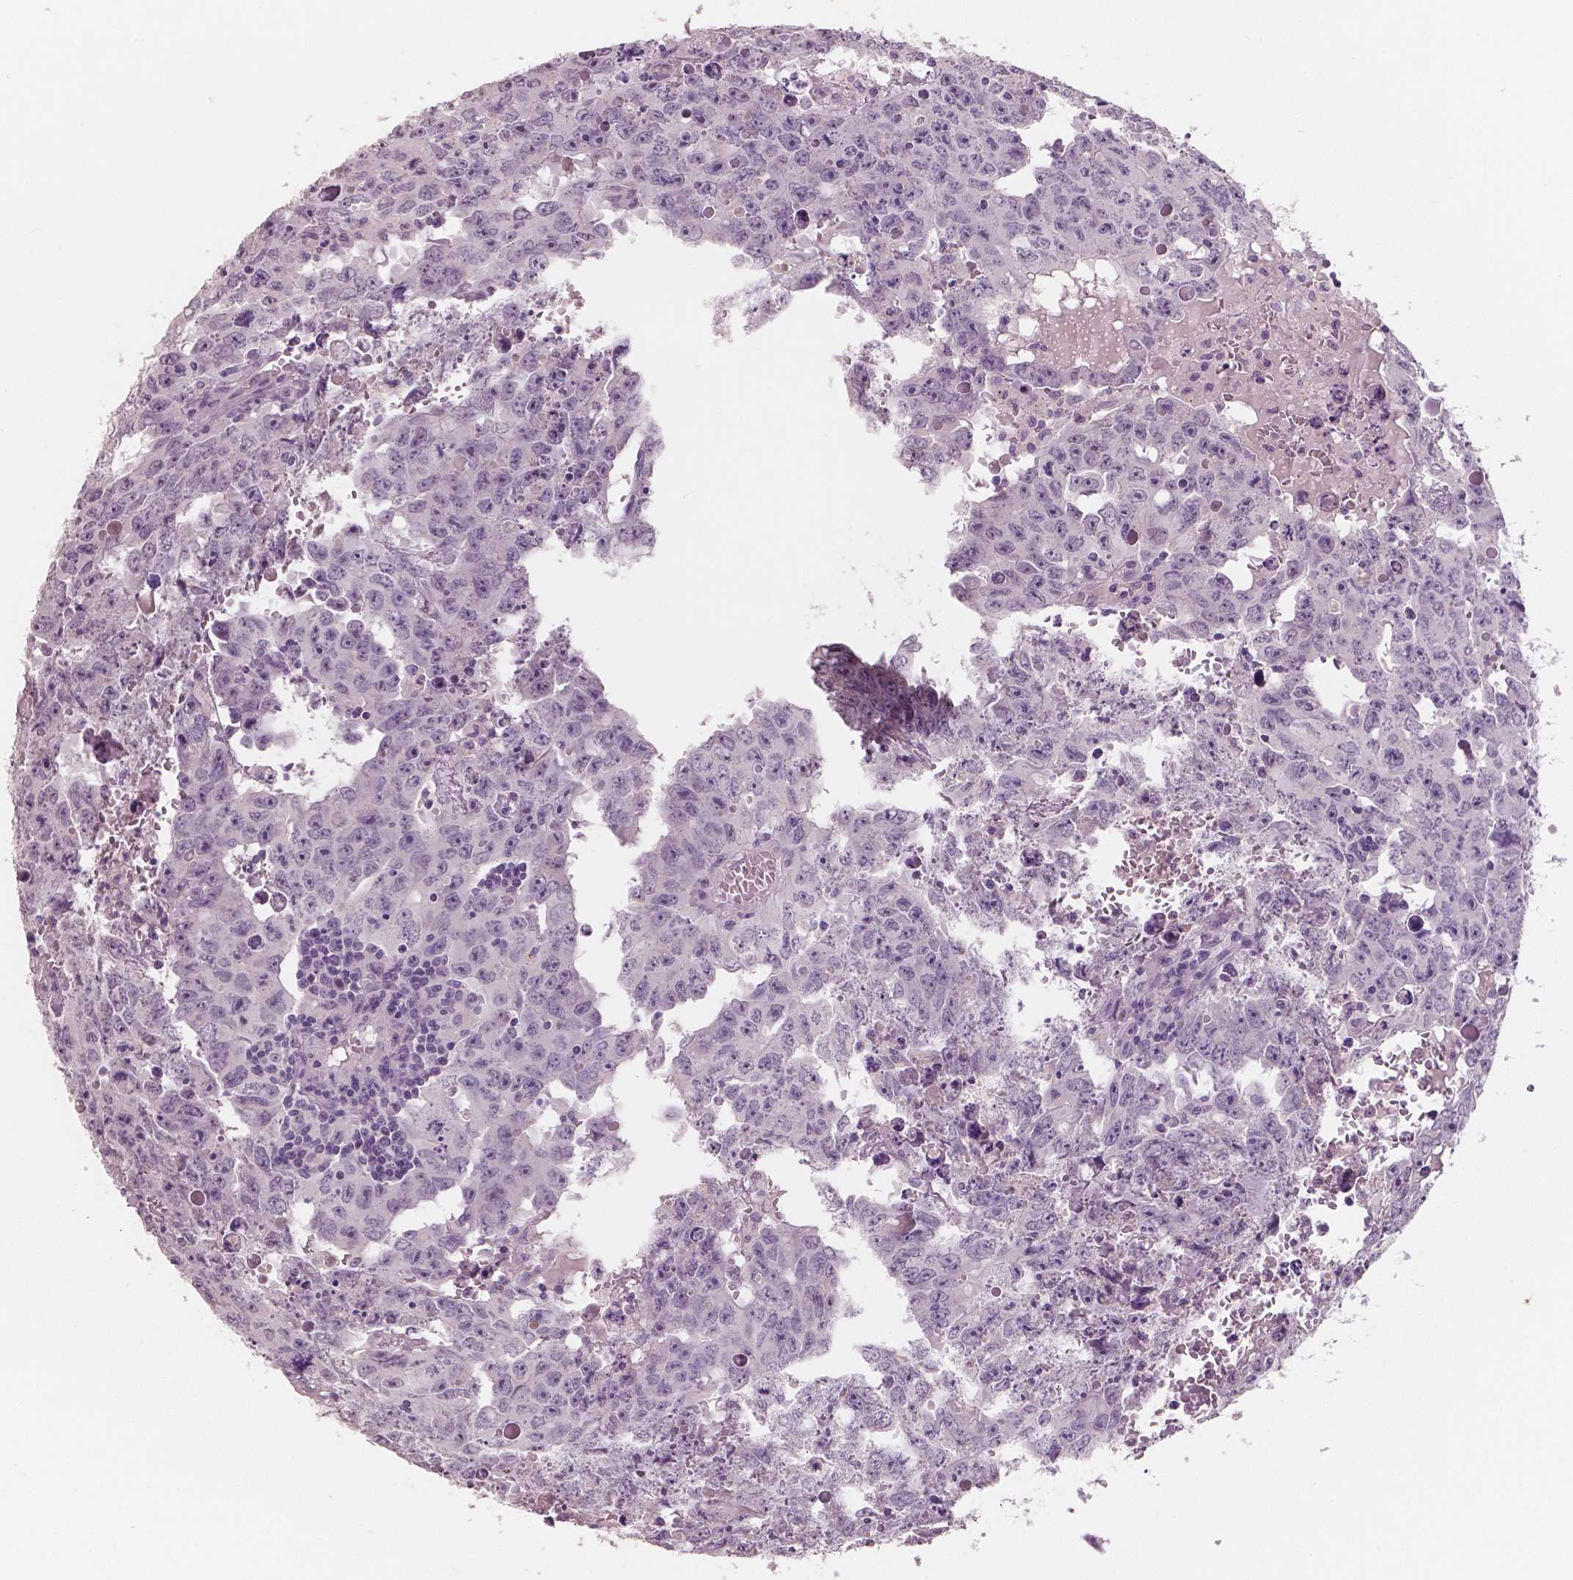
{"staining": {"intensity": "negative", "quantity": "none", "location": "none"}, "tissue": "testis cancer", "cell_type": "Tumor cells", "image_type": "cancer", "snomed": [{"axis": "morphology", "description": "Carcinoma, Embryonal, NOS"}, {"axis": "topography", "description": "Testis"}], "caption": "The histopathology image reveals no staining of tumor cells in embryonal carcinoma (testis).", "gene": "NECAB1", "patient": {"sex": "male", "age": 22}}